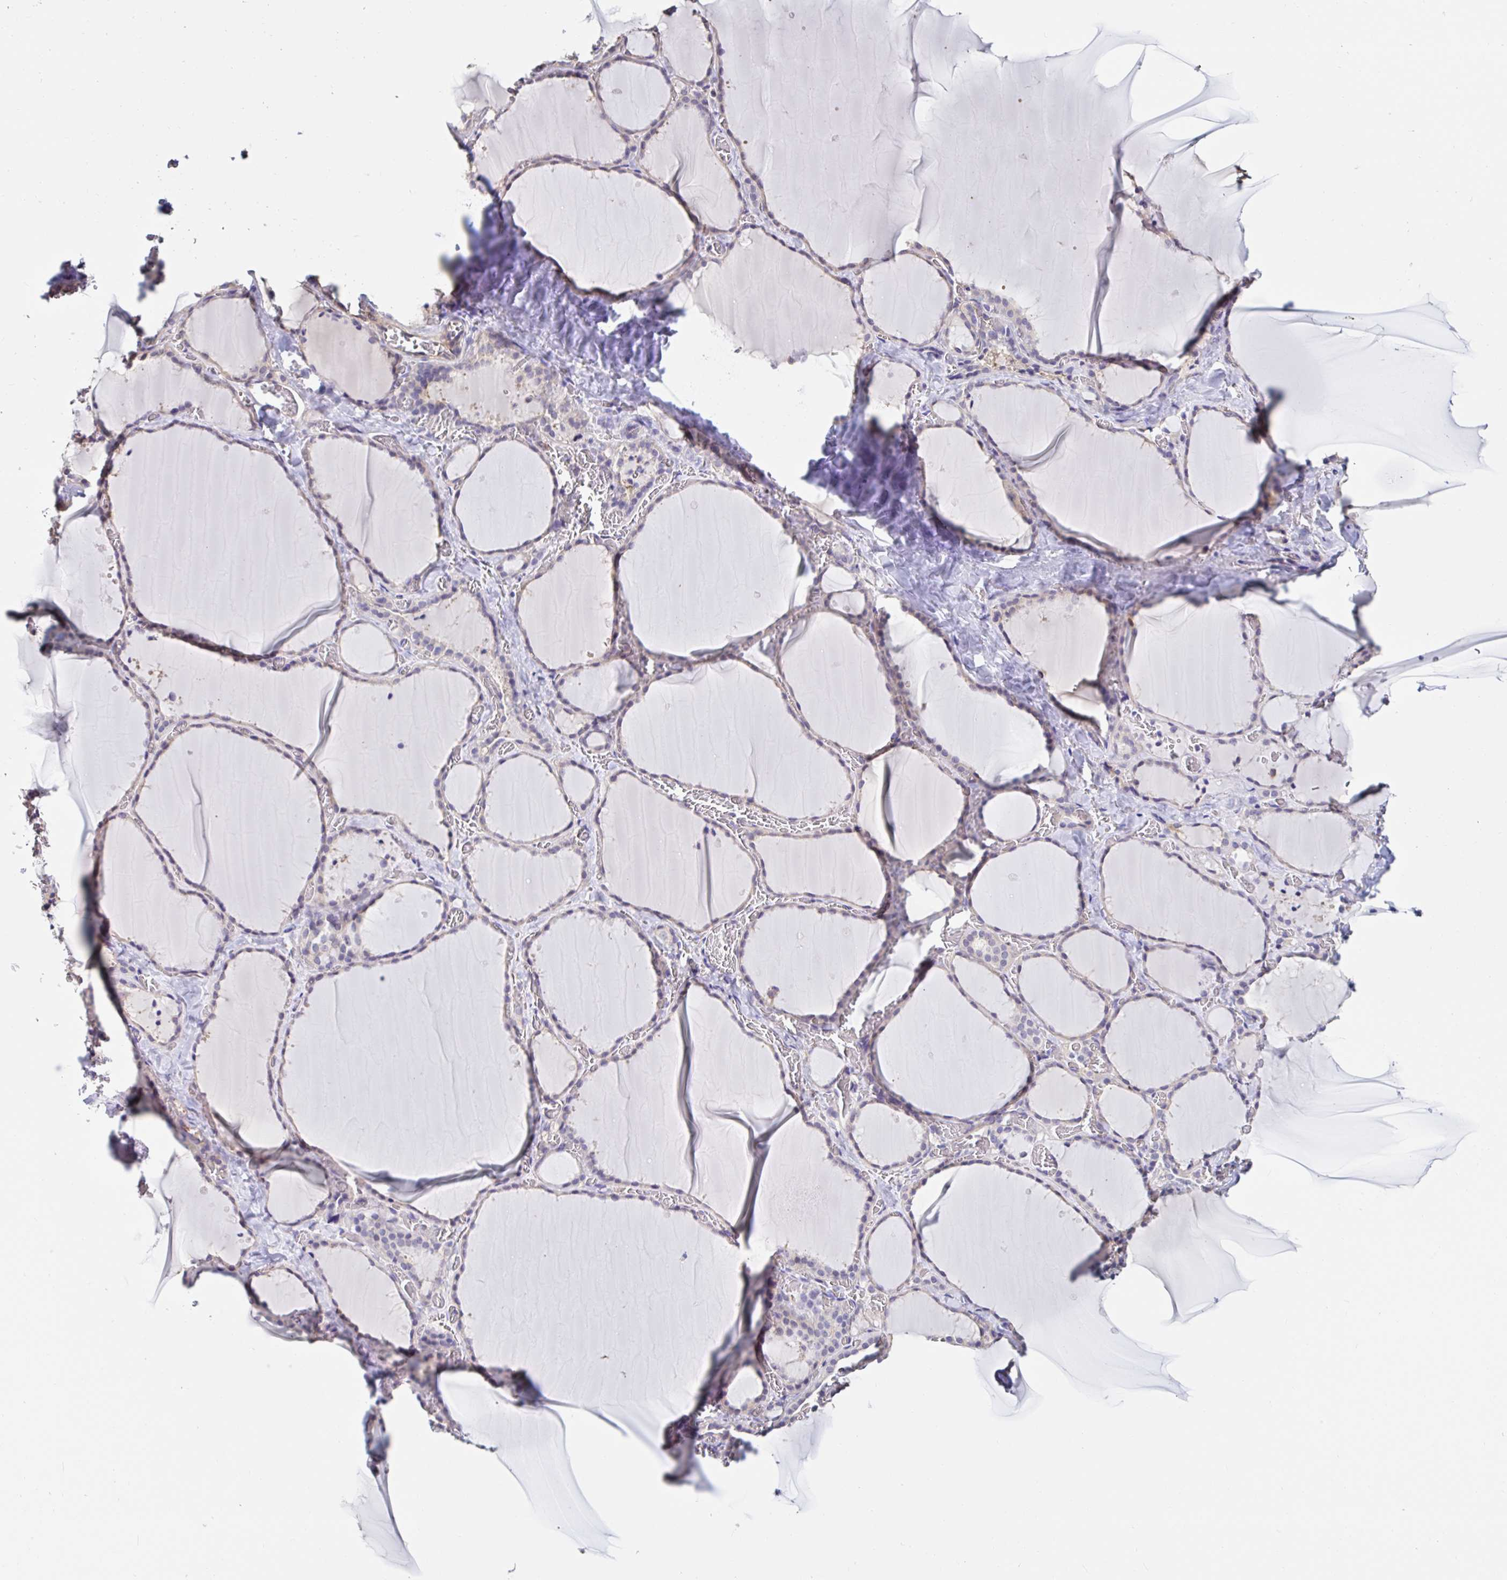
{"staining": {"intensity": "weak", "quantity": "<25%", "location": "cytoplasmic/membranous"}, "tissue": "thyroid gland", "cell_type": "Glandular cells", "image_type": "normal", "snomed": [{"axis": "morphology", "description": "Normal tissue, NOS"}, {"axis": "topography", "description": "Thyroid gland"}], "caption": "Glandular cells are negative for protein expression in unremarkable human thyroid gland. (DAB IHC, high magnification).", "gene": "RSRP1", "patient": {"sex": "female", "age": 36}}